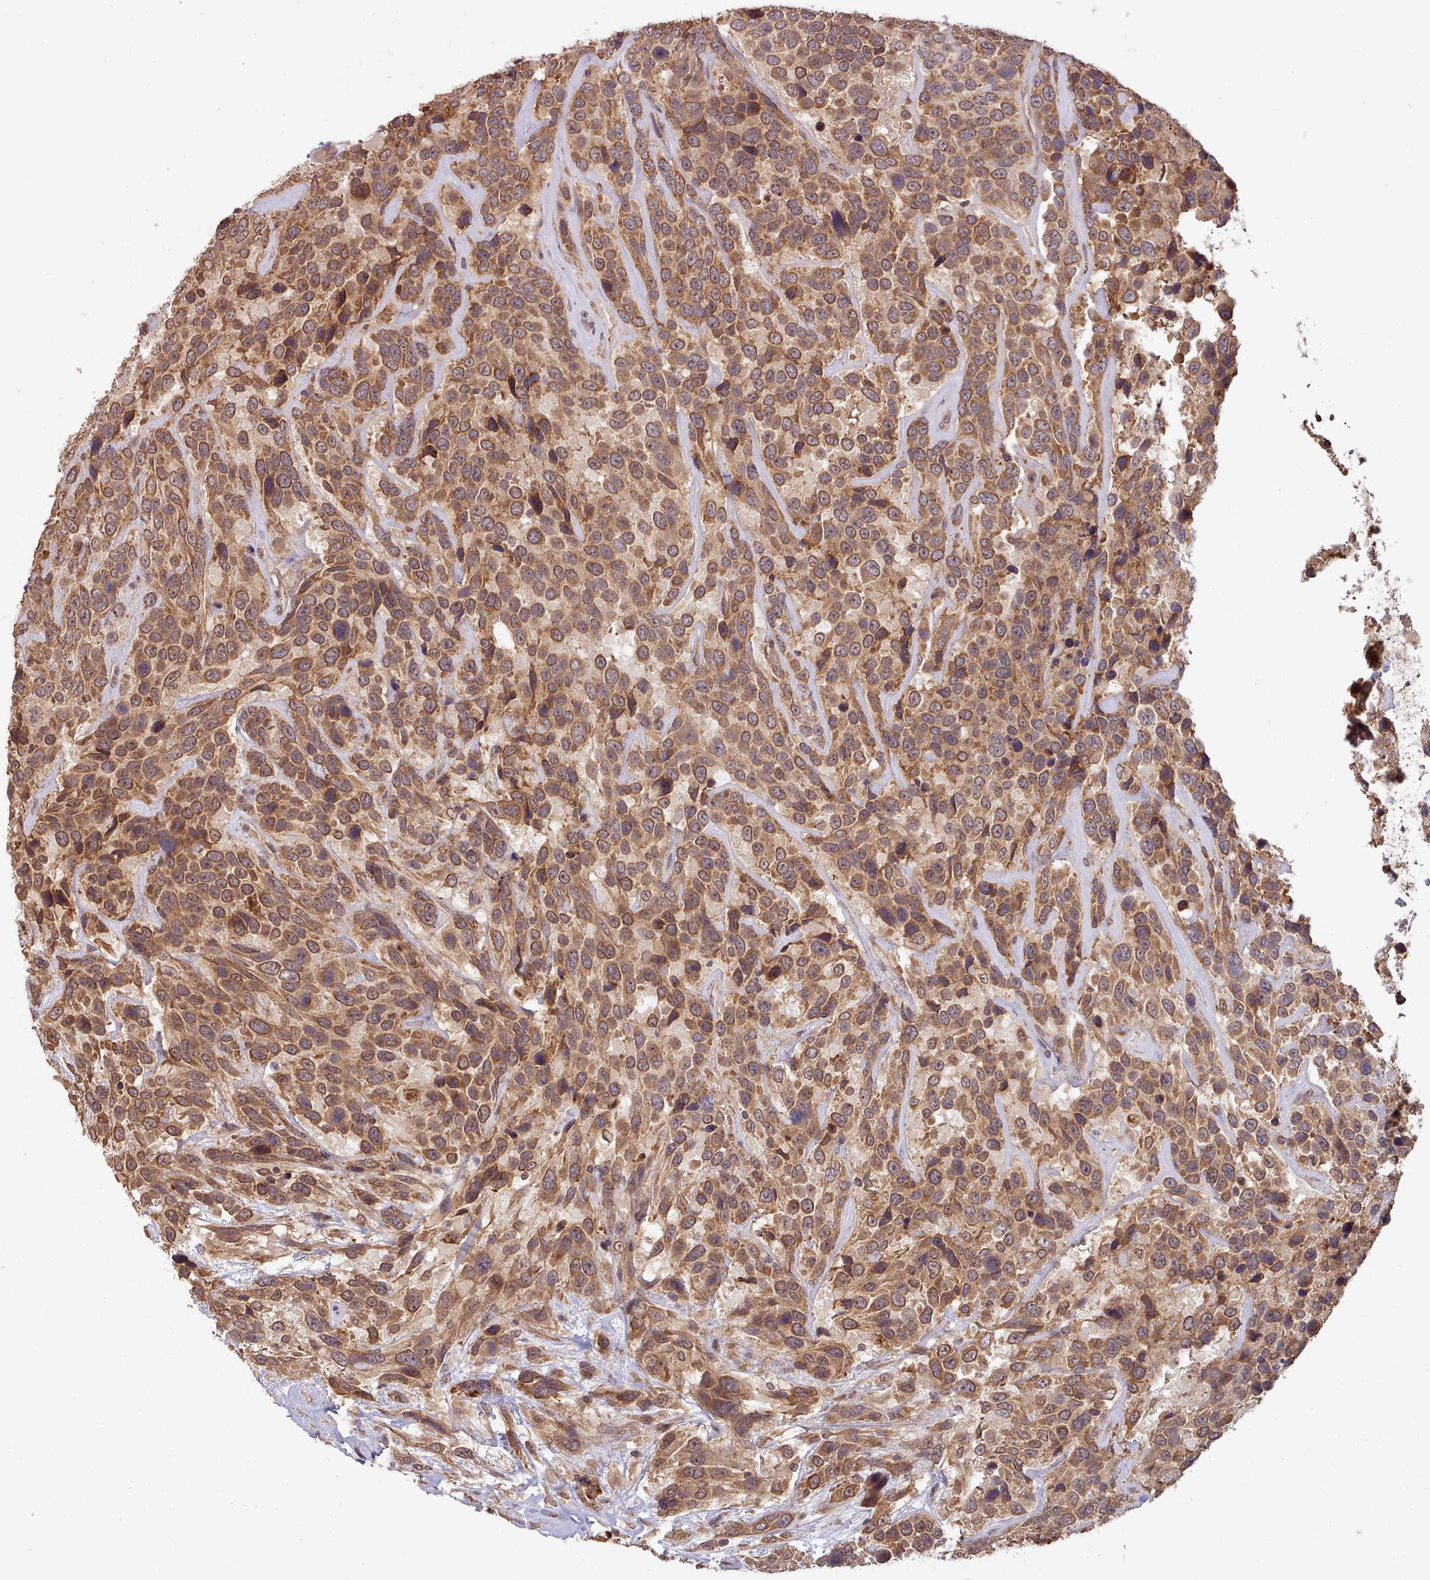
{"staining": {"intensity": "moderate", "quantity": ">75%", "location": "cytoplasmic/membranous"}, "tissue": "urothelial cancer", "cell_type": "Tumor cells", "image_type": "cancer", "snomed": [{"axis": "morphology", "description": "Urothelial carcinoma, High grade"}, {"axis": "topography", "description": "Urinary bladder"}], "caption": "An immunohistochemistry (IHC) image of tumor tissue is shown. Protein staining in brown labels moderate cytoplasmic/membranous positivity in urothelial carcinoma (high-grade) within tumor cells.", "gene": "PIP4P1", "patient": {"sex": "female", "age": 70}}